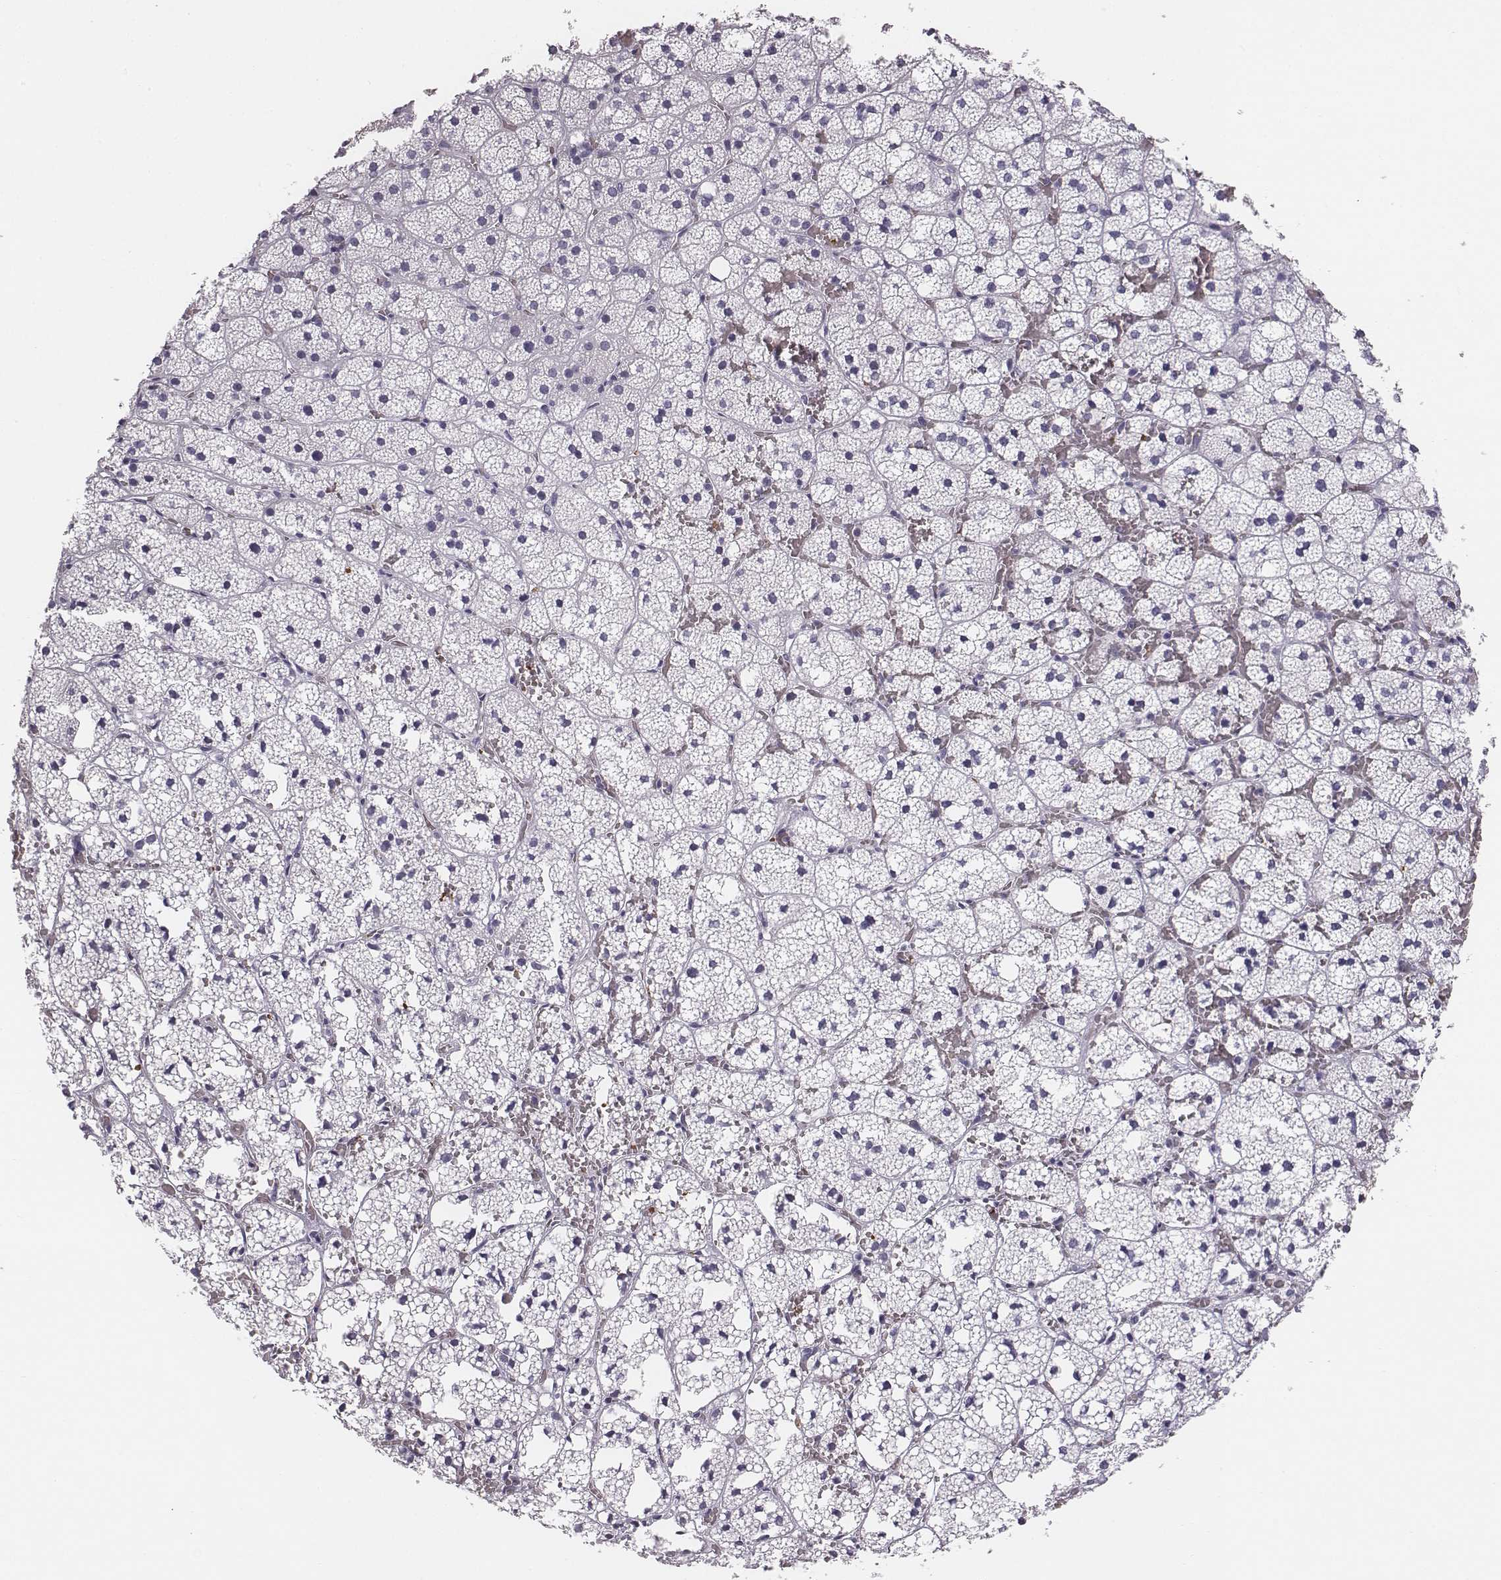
{"staining": {"intensity": "negative", "quantity": "none", "location": "none"}, "tissue": "adrenal gland", "cell_type": "Glandular cells", "image_type": "normal", "snomed": [{"axis": "morphology", "description": "Normal tissue, NOS"}, {"axis": "topography", "description": "Adrenal gland"}], "caption": "This image is of benign adrenal gland stained with immunohistochemistry (IHC) to label a protein in brown with the nuclei are counter-stained blue. There is no expression in glandular cells. (DAB (3,3'-diaminobenzidine) immunohistochemistry (IHC) with hematoxylin counter stain).", "gene": "HBZ", "patient": {"sex": "male", "age": 53}}